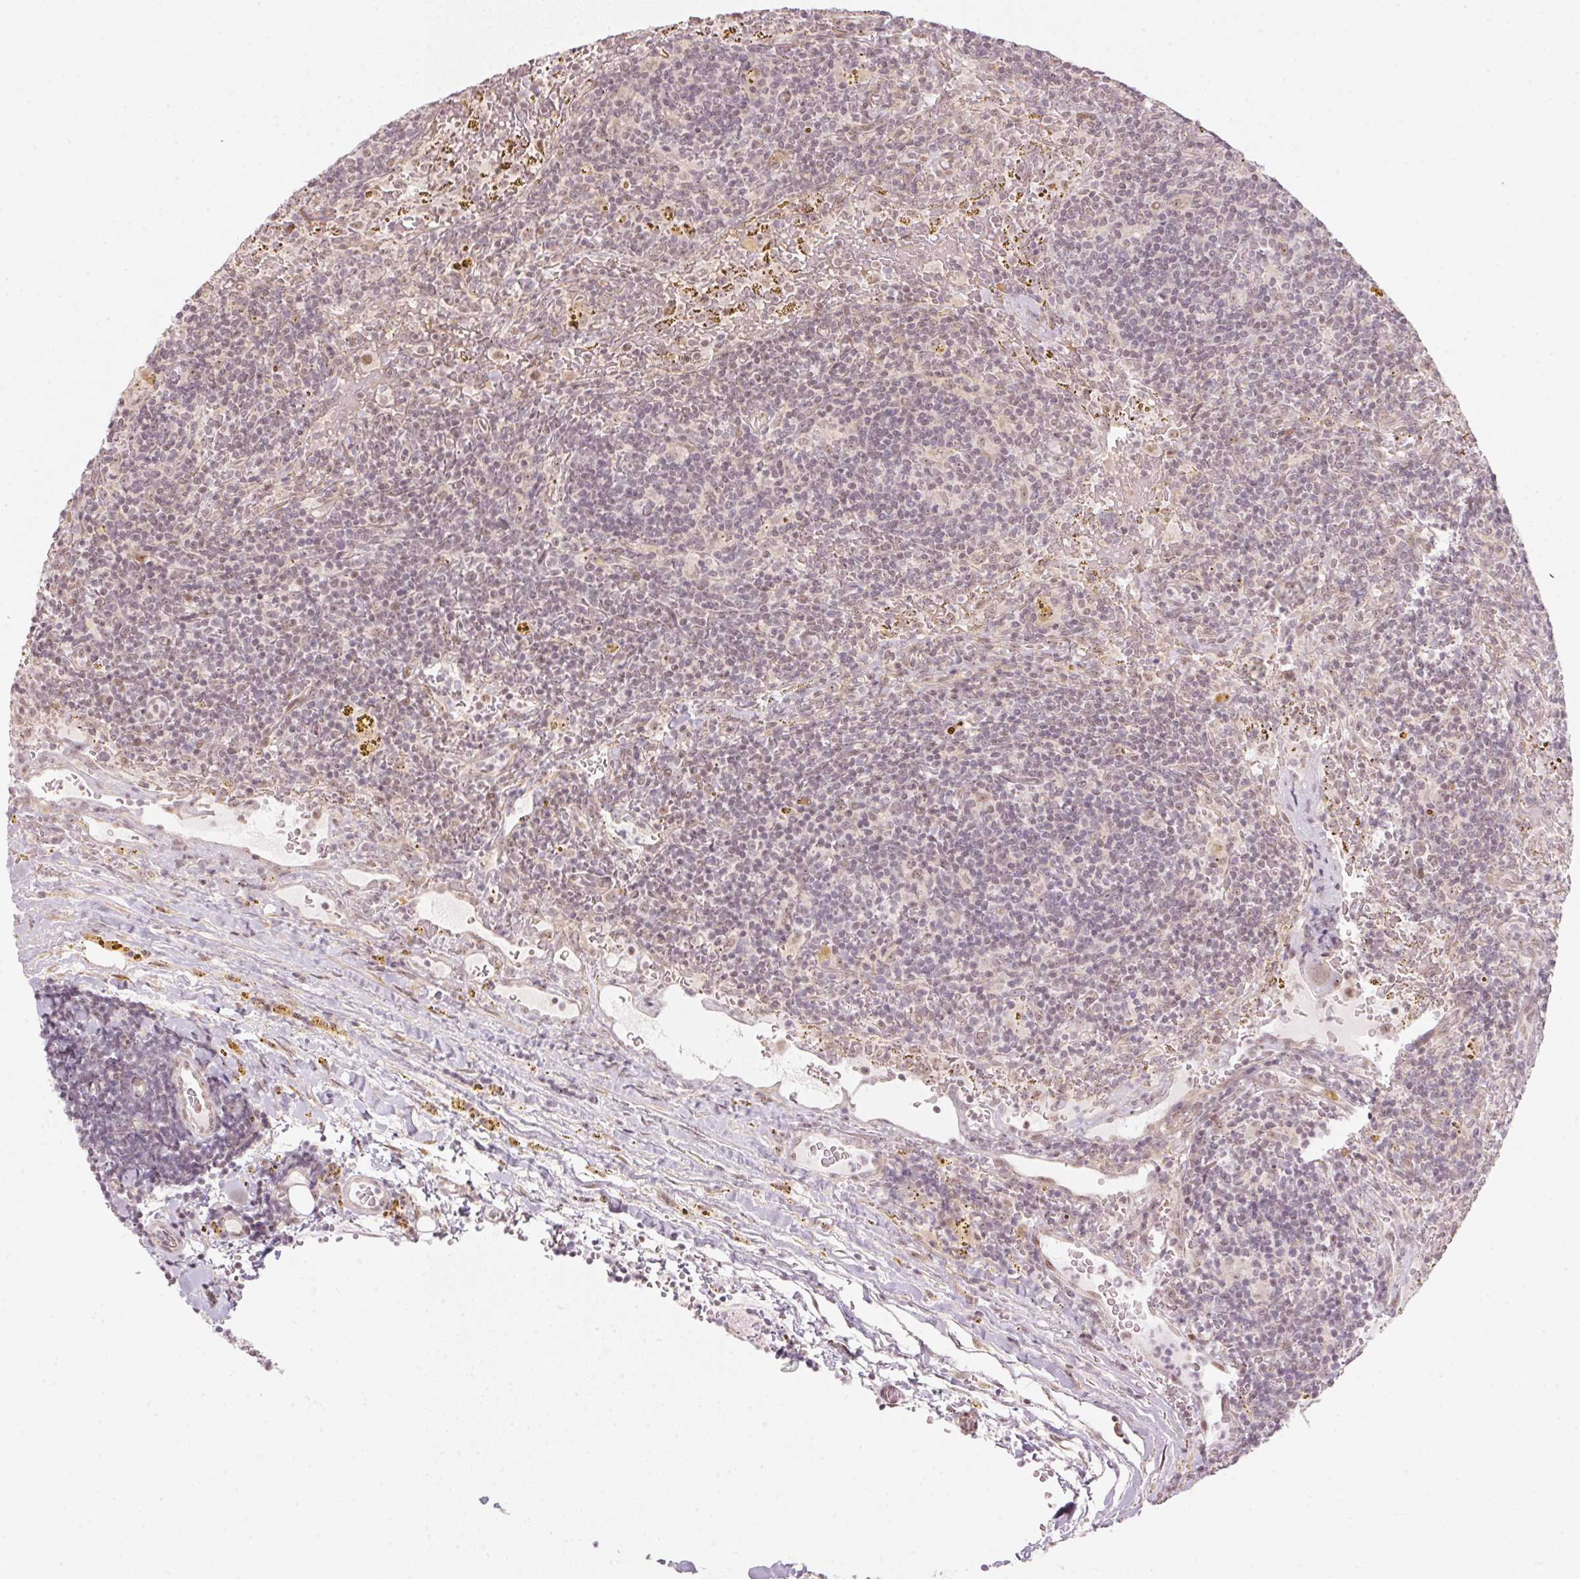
{"staining": {"intensity": "weak", "quantity": "<25%", "location": "nuclear"}, "tissue": "lymphoma", "cell_type": "Tumor cells", "image_type": "cancer", "snomed": [{"axis": "morphology", "description": "Malignant lymphoma, non-Hodgkin's type, Low grade"}, {"axis": "topography", "description": "Spleen"}], "caption": "Tumor cells show no significant protein positivity in low-grade malignant lymphoma, non-Hodgkin's type.", "gene": "KAT6A", "patient": {"sex": "female", "age": 70}}